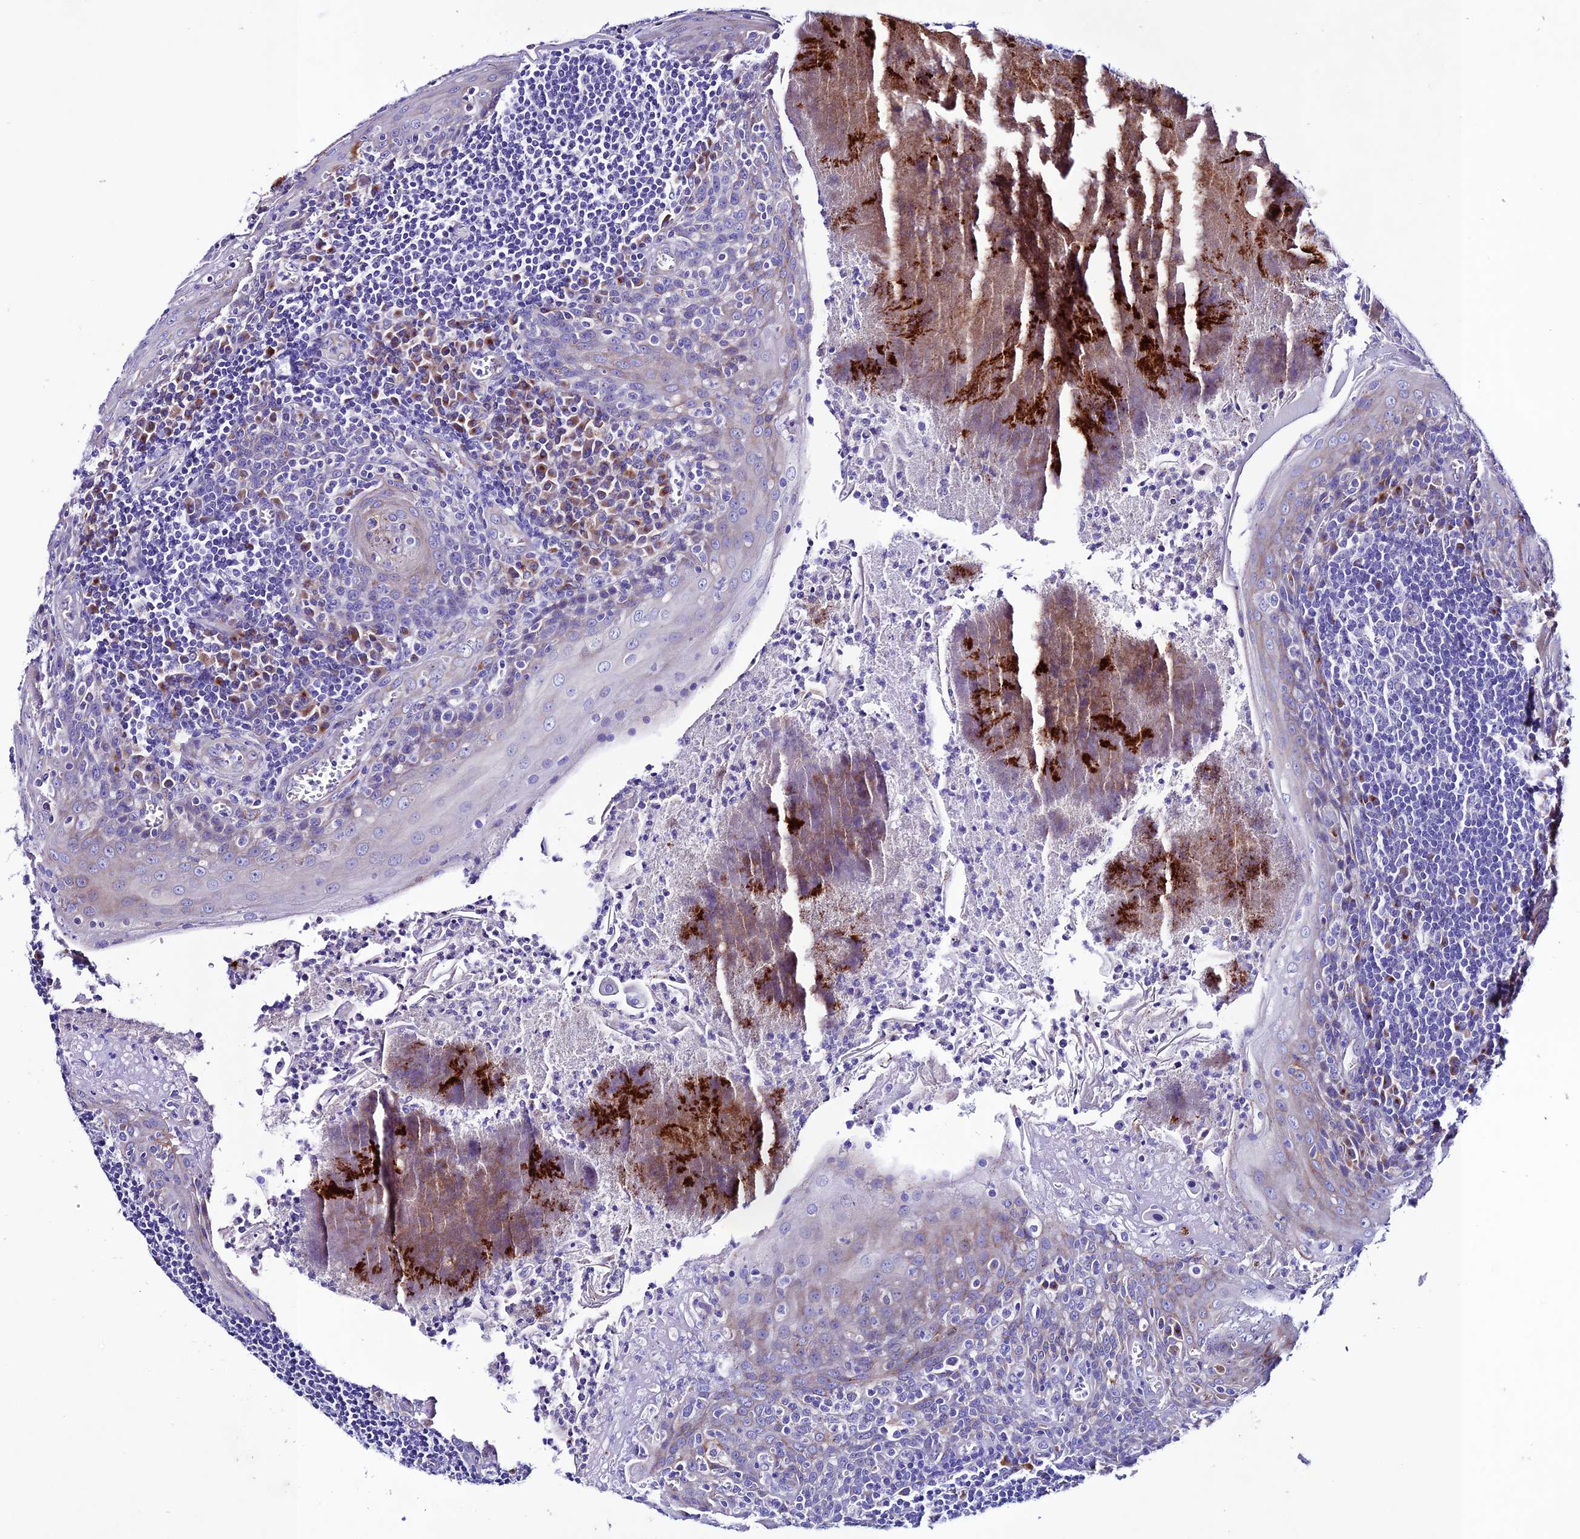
{"staining": {"intensity": "negative", "quantity": "none", "location": "none"}, "tissue": "tonsil", "cell_type": "Germinal center cells", "image_type": "normal", "snomed": [{"axis": "morphology", "description": "Normal tissue, NOS"}, {"axis": "topography", "description": "Tonsil"}], "caption": "A high-resolution photomicrograph shows immunohistochemistry (IHC) staining of normal tonsil, which reveals no significant staining in germinal center cells. Nuclei are stained in blue.", "gene": "OR51Q1", "patient": {"sex": "male", "age": 27}}